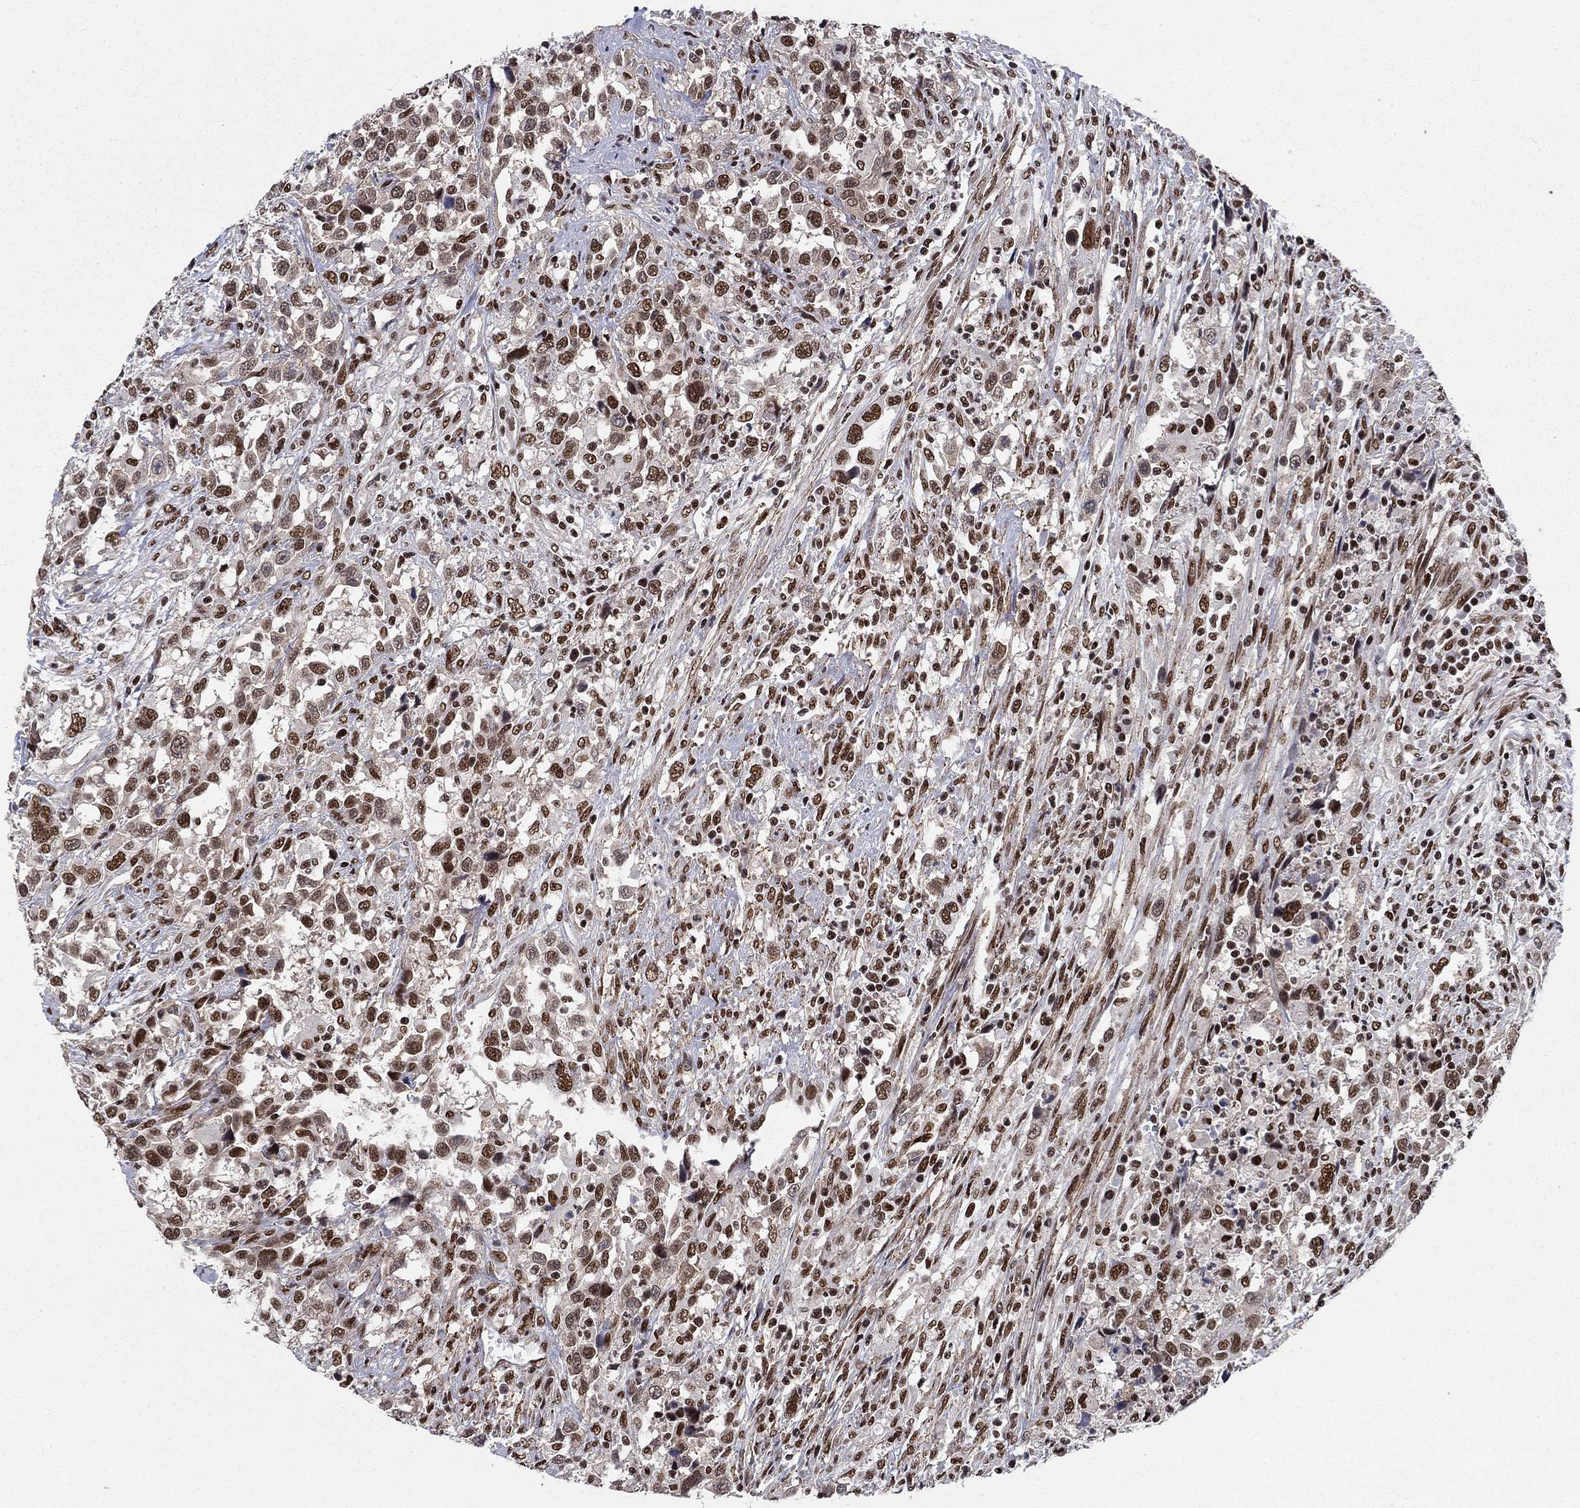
{"staining": {"intensity": "strong", "quantity": "25%-75%", "location": "nuclear"}, "tissue": "urothelial cancer", "cell_type": "Tumor cells", "image_type": "cancer", "snomed": [{"axis": "morphology", "description": "Urothelial carcinoma, NOS"}, {"axis": "morphology", "description": "Urothelial carcinoma, High grade"}, {"axis": "topography", "description": "Urinary bladder"}], "caption": "Immunohistochemistry micrograph of neoplastic tissue: human transitional cell carcinoma stained using immunohistochemistry (IHC) shows high levels of strong protein expression localized specifically in the nuclear of tumor cells, appearing as a nuclear brown color.", "gene": "RPRD1B", "patient": {"sex": "female", "age": 64}}